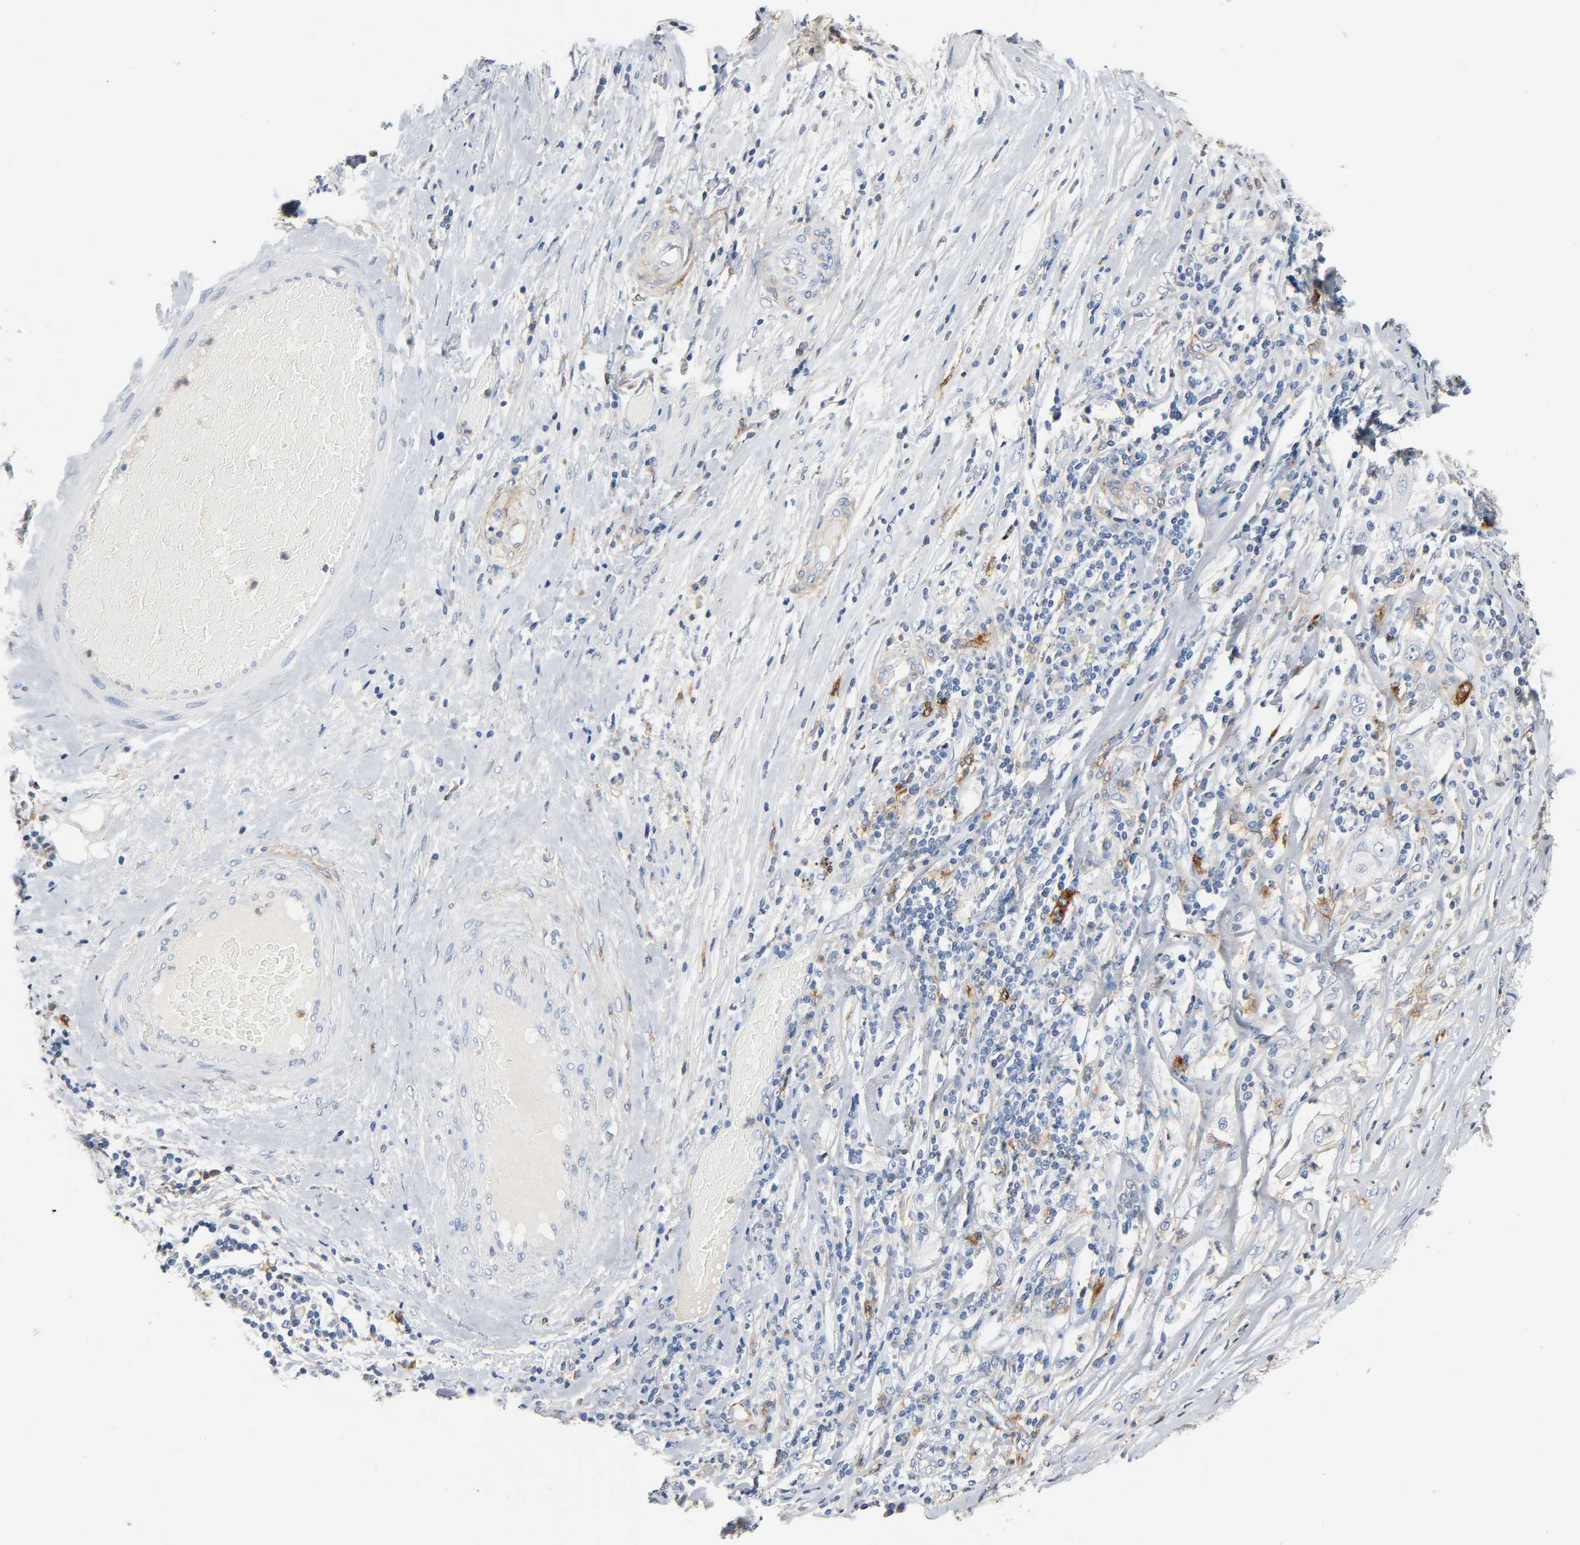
{"staining": {"intensity": "weak", "quantity": "<25%", "location": "cytoplasmic/membranous"}, "tissue": "lung cancer", "cell_type": "Tumor cells", "image_type": "cancer", "snomed": [{"axis": "morphology", "description": "Inflammation, NOS"}, {"axis": "morphology", "description": "Squamous cell carcinoma, NOS"}, {"axis": "topography", "description": "Lymph node"}, {"axis": "topography", "description": "Soft tissue"}, {"axis": "topography", "description": "Lung"}], "caption": "Immunohistochemistry (IHC) photomicrograph of neoplastic tissue: squamous cell carcinoma (lung) stained with DAB exhibits no significant protein positivity in tumor cells. (DAB IHC with hematoxylin counter stain).", "gene": "ANPEP", "patient": {"sex": "male", "age": 66}}